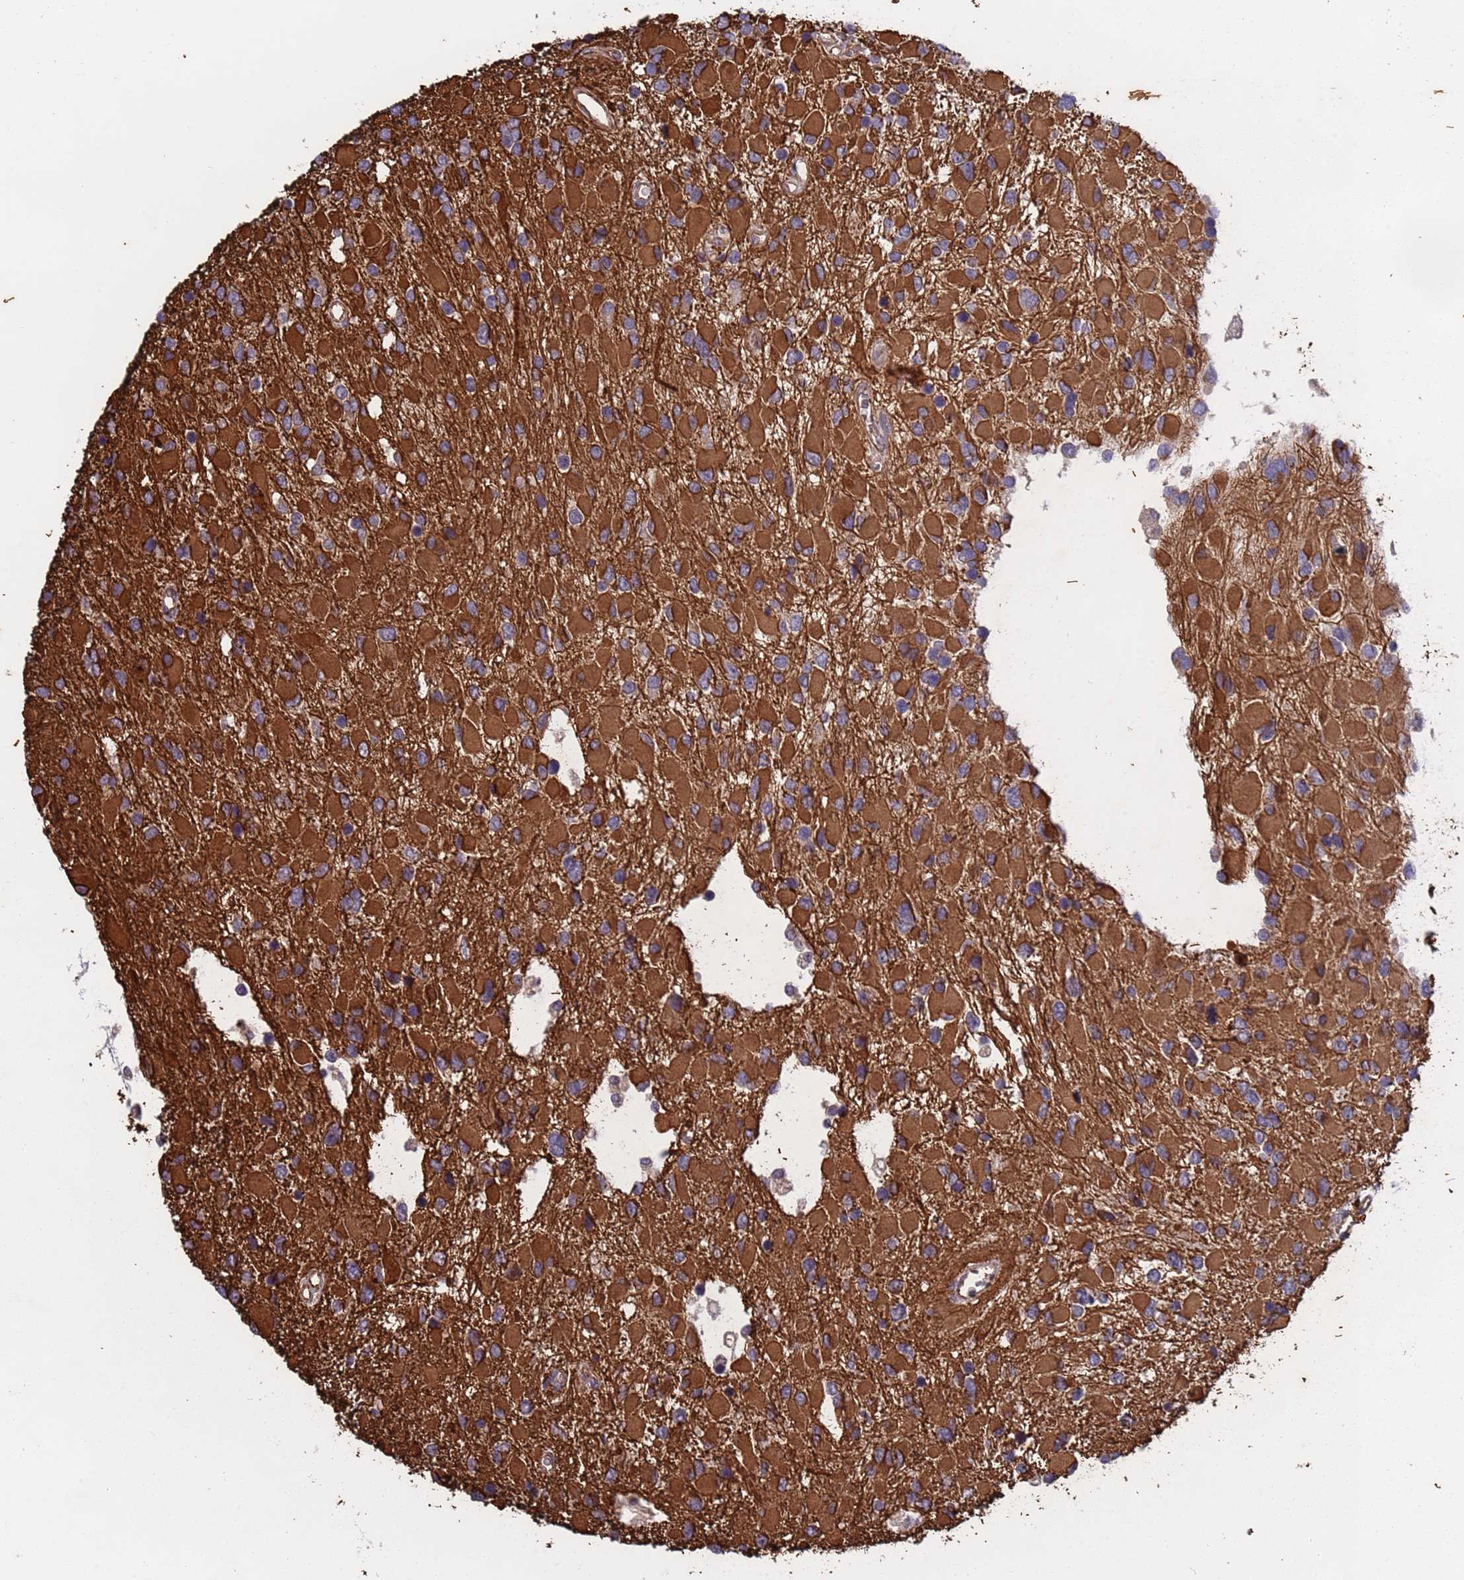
{"staining": {"intensity": "moderate", "quantity": "25%-75%", "location": "cytoplasmic/membranous"}, "tissue": "glioma", "cell_type": "Tumor cells", "image_type": "cancer", "snomed": [{"axis": "morphology", "description": "Glioma, malignant, High grade"}, {"axis": "topography", "description": "Brain"}], "caption": "The histopathology image reveals a brown stain indicating the presence of a protein in the cytoplasmic/membranous of tumor cells in glioma.", "gene": "NUDT12", "patient": {"sex": "male", "age": 53}}